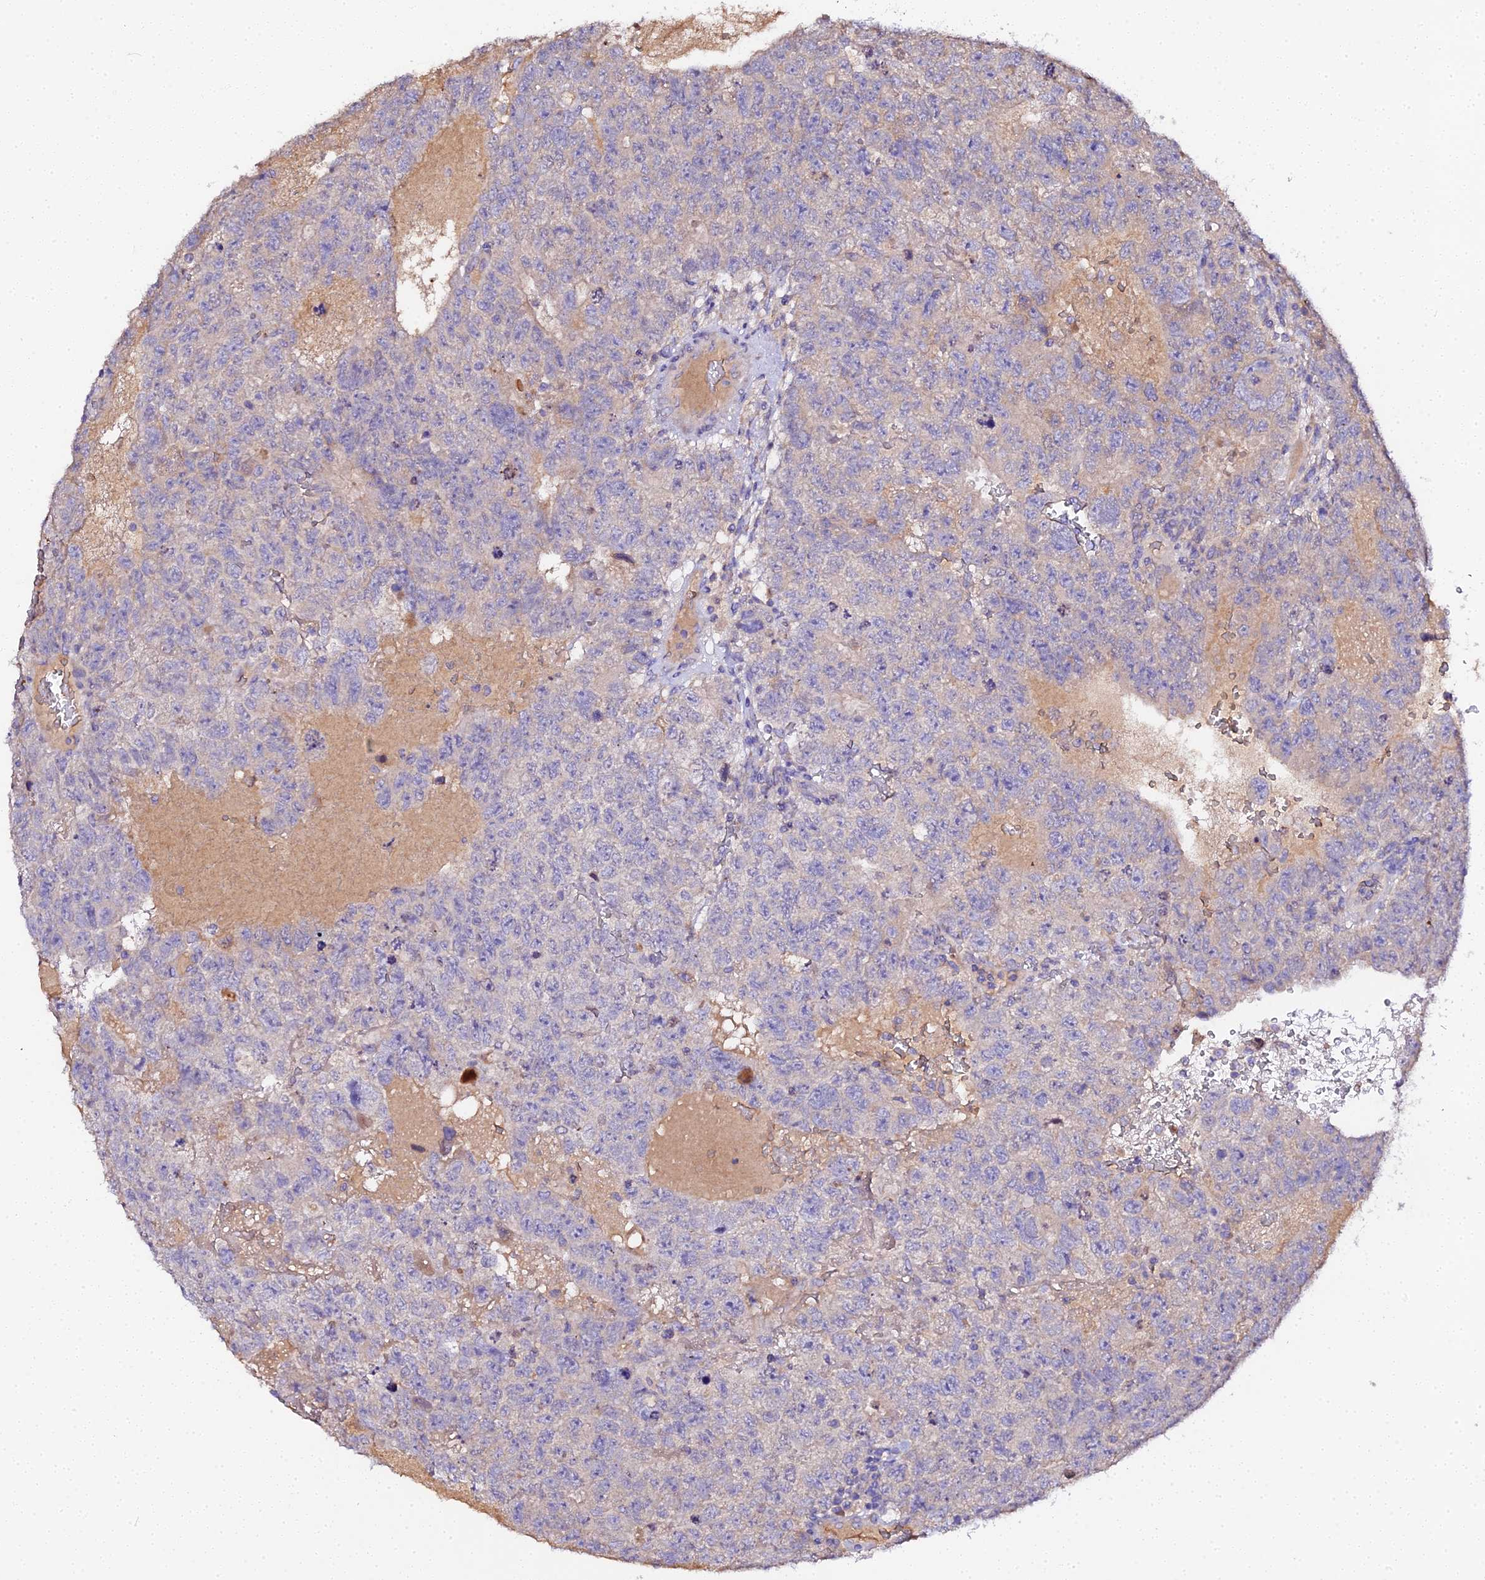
{"staining": {"intensity": "negative", "quantity": "none", "location": "none"}, "tissue": "testis cancer", "cell_type": "Tumor cells", "image_type": "cancer", "snomed": [{"axis": "morphology", "description": "Carcinoma, Embryonal, NOS"}, {"axis": "topography", "description": "Testis"}], "caption": "Testis cancer (embryonal carcinoma) stained for a protein using immunohistochemistry (IHC) exhibits no expression tumor cells.", "gene": "SCX", "patient": {"sex": "male", "age": 26}}